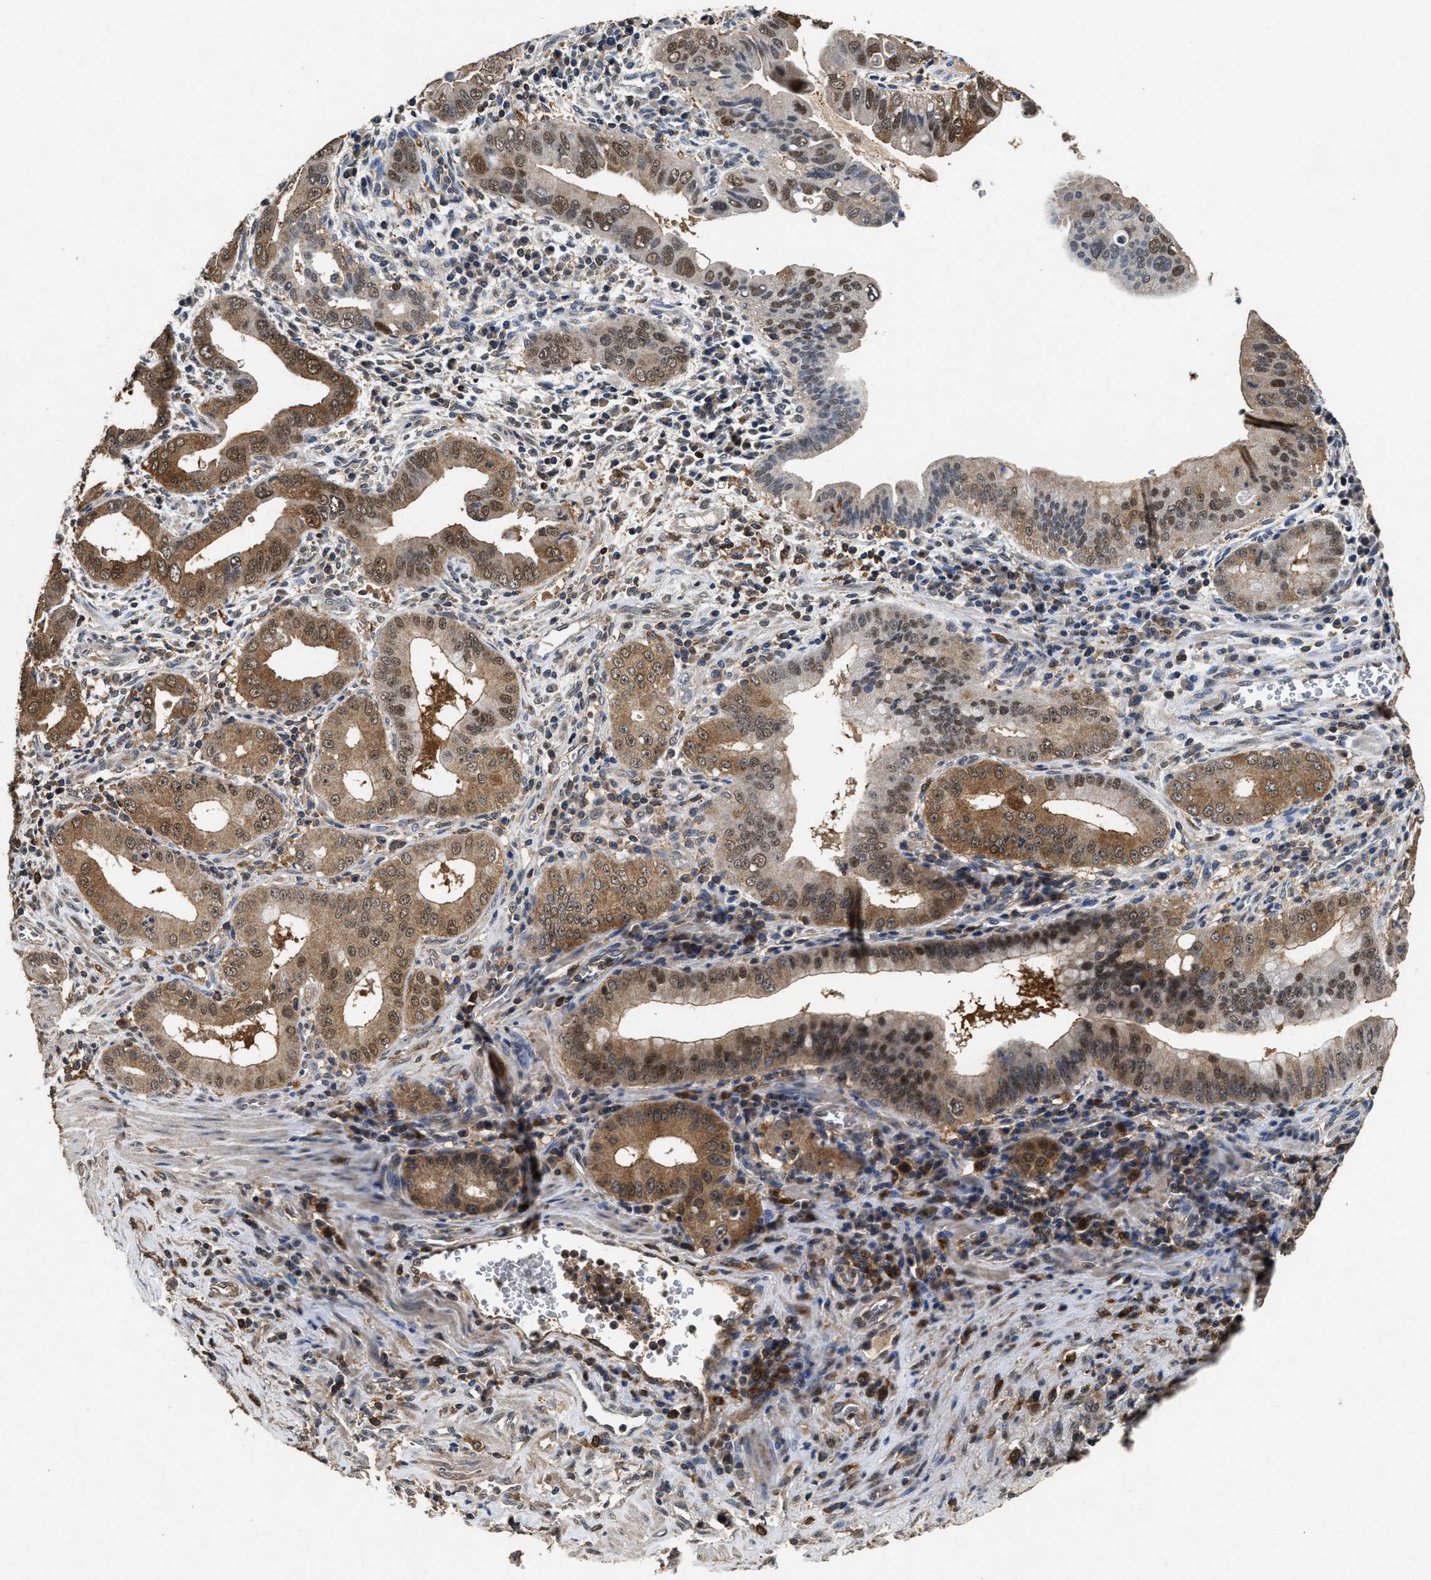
{"staining": {"intensity": "moderate", "quantity": ">75%", "location": "cytoplasmic/membranous,nuclear"}, "tissue": "pancreatic cancer", "cell_type": "Tumor cells", "image_type": "cancer", "snomed": [{"axis": "morphology", "description": "Normal tissue, NOS"}, {"axis": "topography", "description": "Lymph node"}], "caption": "The photomicrograph displays staining of pancreatic cancer, revealing moderate cytoplasmic/membranous and nuclear protein expression (brown color) within tumor cells. (DAB (3,3'-diaminobenzidine) IHC, brown staining for protein, blue staining for nuclei).", "gene": "ACAT2", "patient": {"sex": "male", "age": 50}}